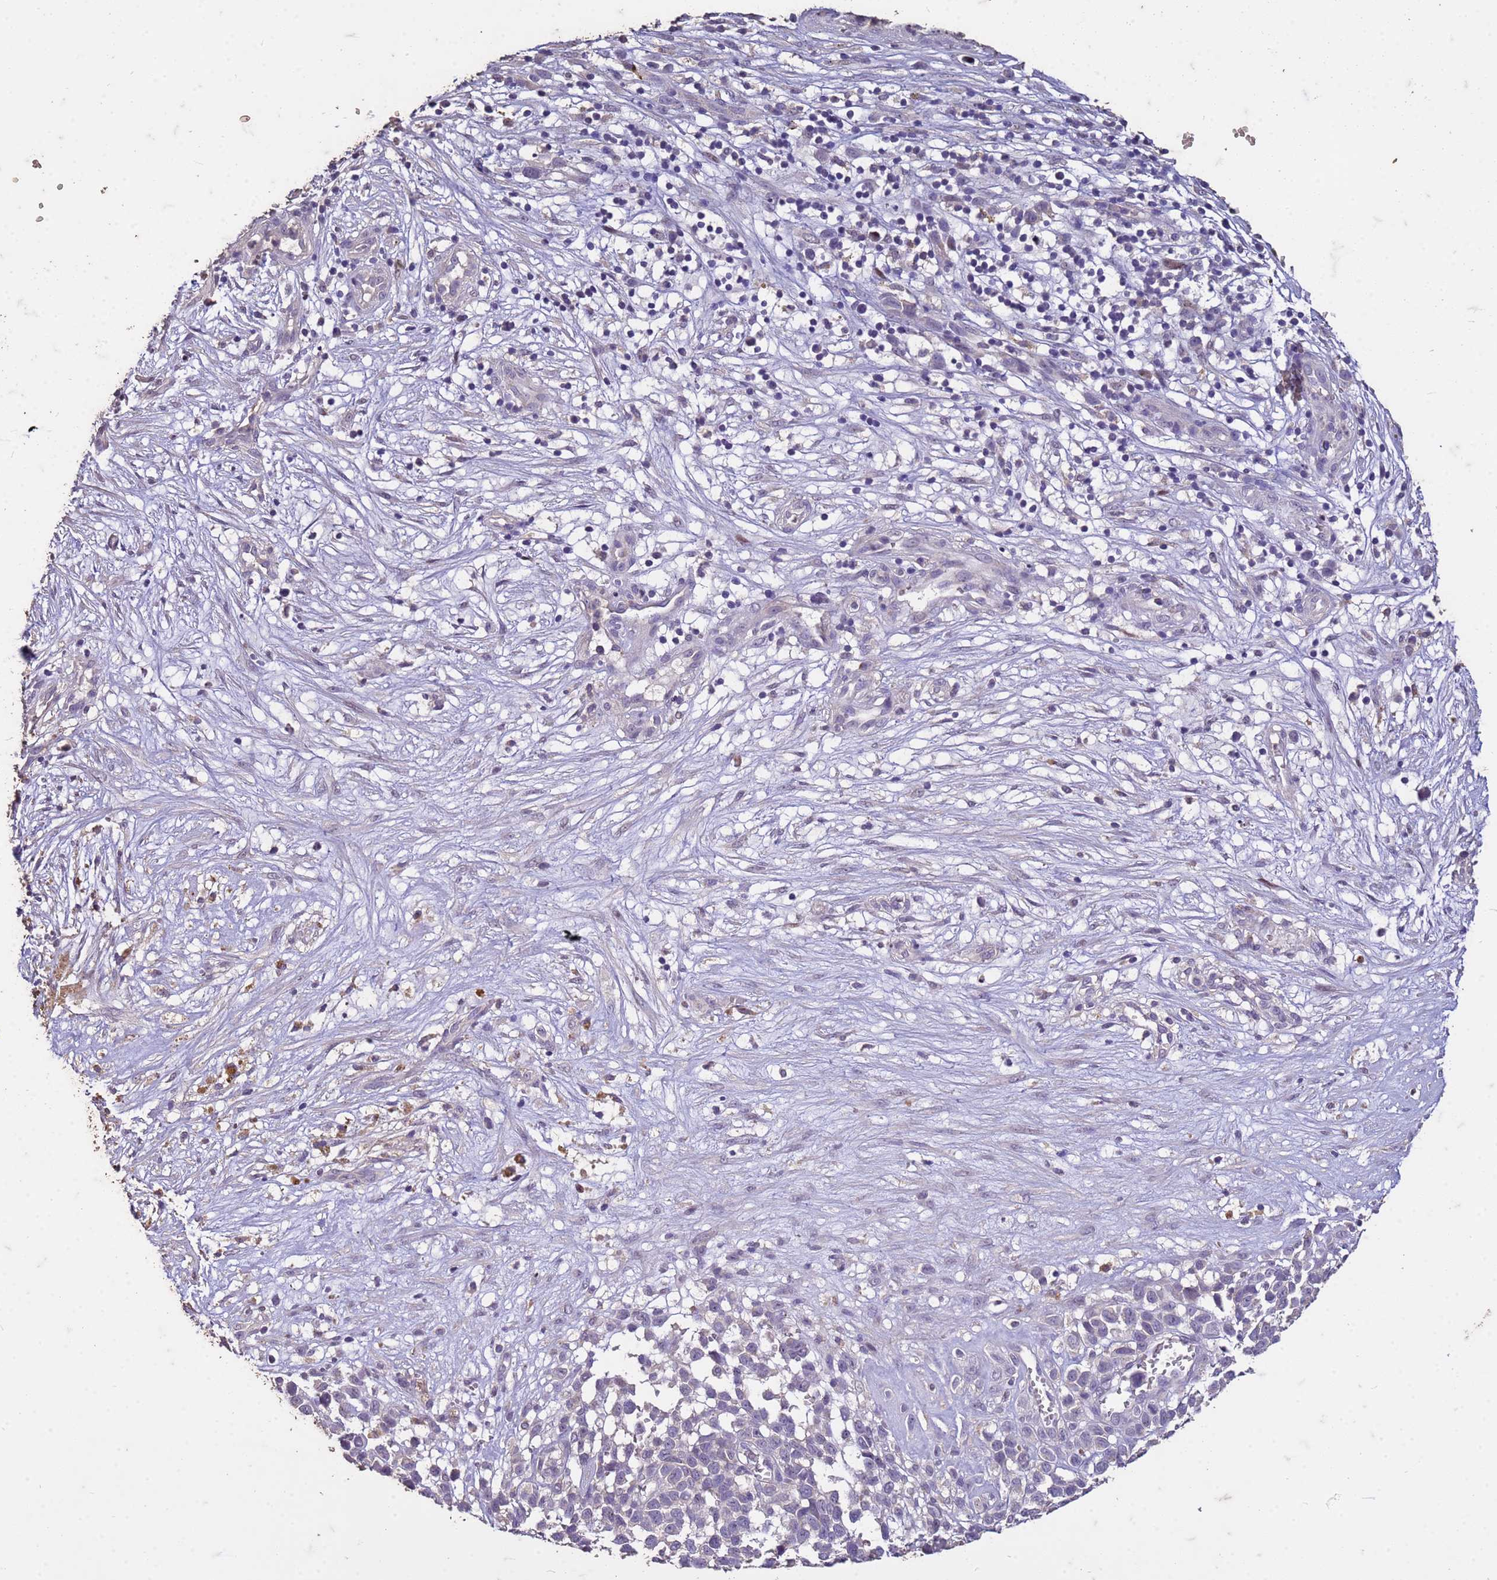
{"staining": {"intensity": "negative", "quantity": "none", "location": "none"}, "tissue": "melanoma", "cell_type": "Tumor cells", "image_type": "cancer", "snomed": [{"axis": "morphology", "description": "Malignant melanoma, NOS"}, {"axis": "topography", "description": "Nose, NOS"}], "caption": "A micrograph of malignant melanoma stained for a protein exhibits no brown staining in tumor cells.", "gene": "FAM184B", "patient": {"sex": "female", "age": 48}}